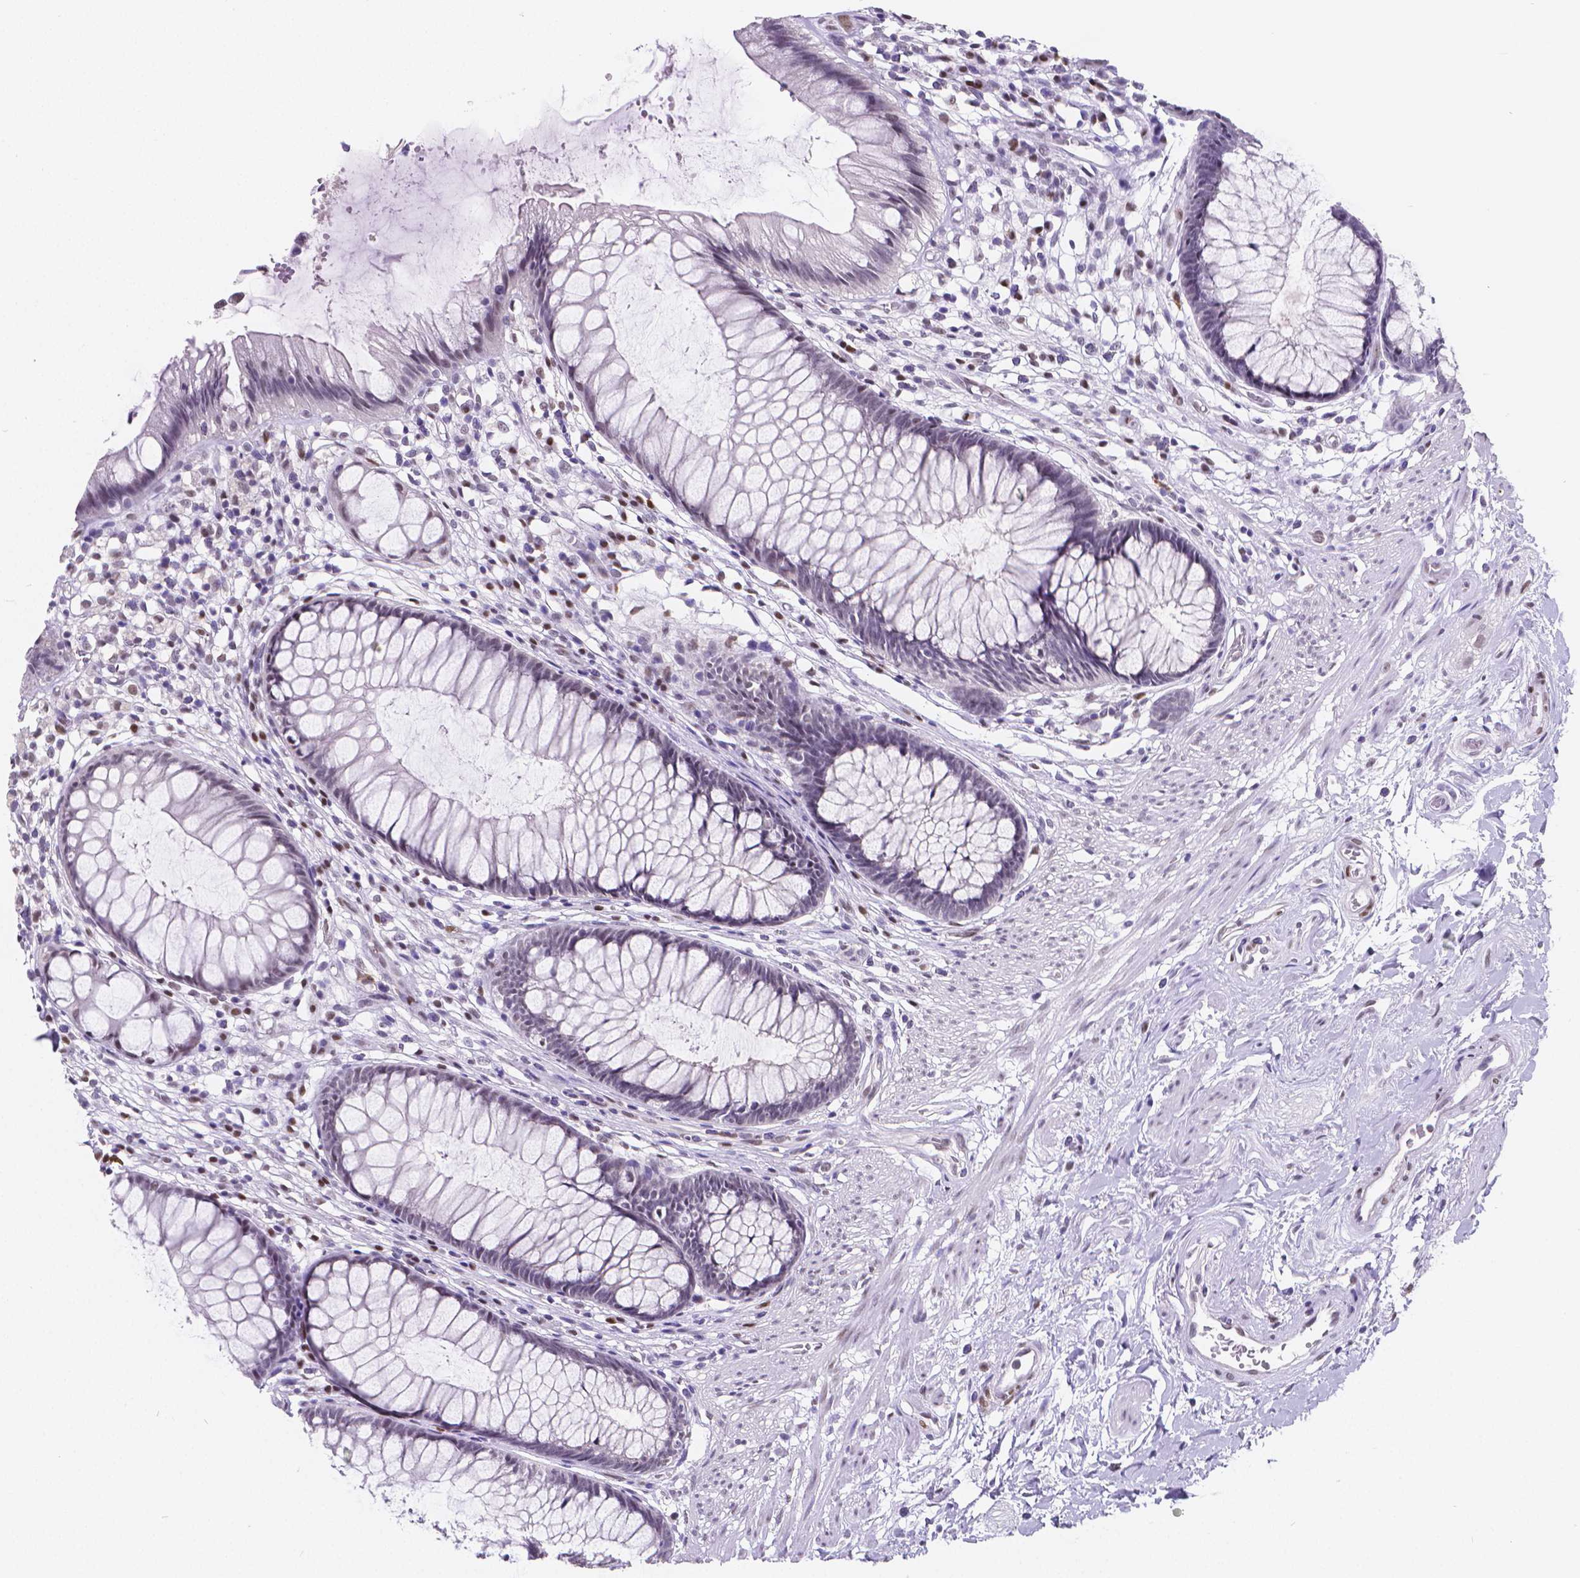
{"staining": {"intensity": "negative", "quantity": "none", "location": "none"}, "tissue": "rectum", "cell_type": "Glandular cells", "image_type": "normal", "snomed": [{"axis": "morphology", "description": "Normal tissue, NOS"}, {"axis": "topography", "description": "Smooth muscle"}, {"axis": "topography", "description": "Rectum"}], "caption": "Rectum was stained to show a protein in brown. There is no significant positivity in glandular cells.", "gene": "MEF2C", "patient": {"sex": "male", "age": 53}}